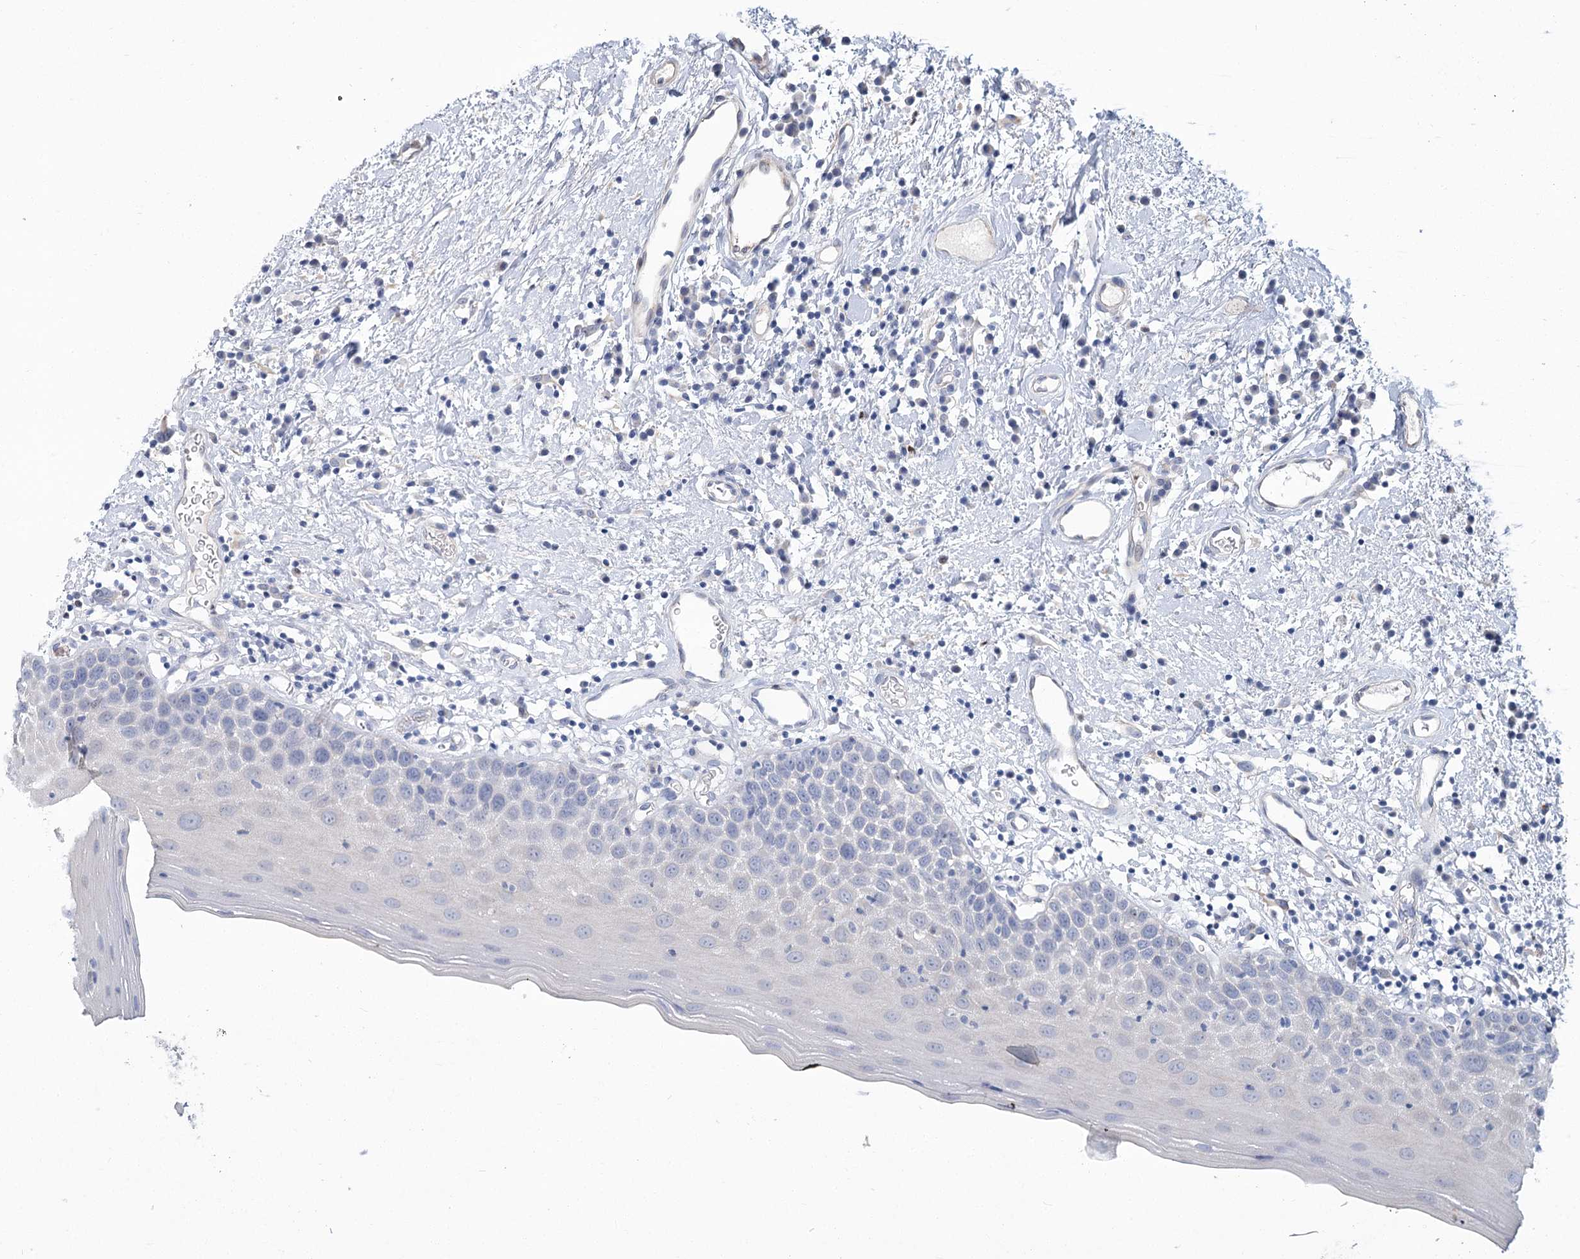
{"staining": {"intensity": "negative", "quantity": "none", "location": "none"}, "tissue": "oral mucosa", "cell_type": "Squamous epithelial cells", "image_type": "normal", "snomed": [{"axis": "morphology", "description": "Normal tissue, NOS"}, {"axis": "topography", "description": "Oral tissue"}], "caption": "Squamous epithelial cells show no significant protein positivity in benign oral mucosa. Nuclei are stained in blue.", "gene": "THAP6", "patient": {"sex": "male", "age": 74}}